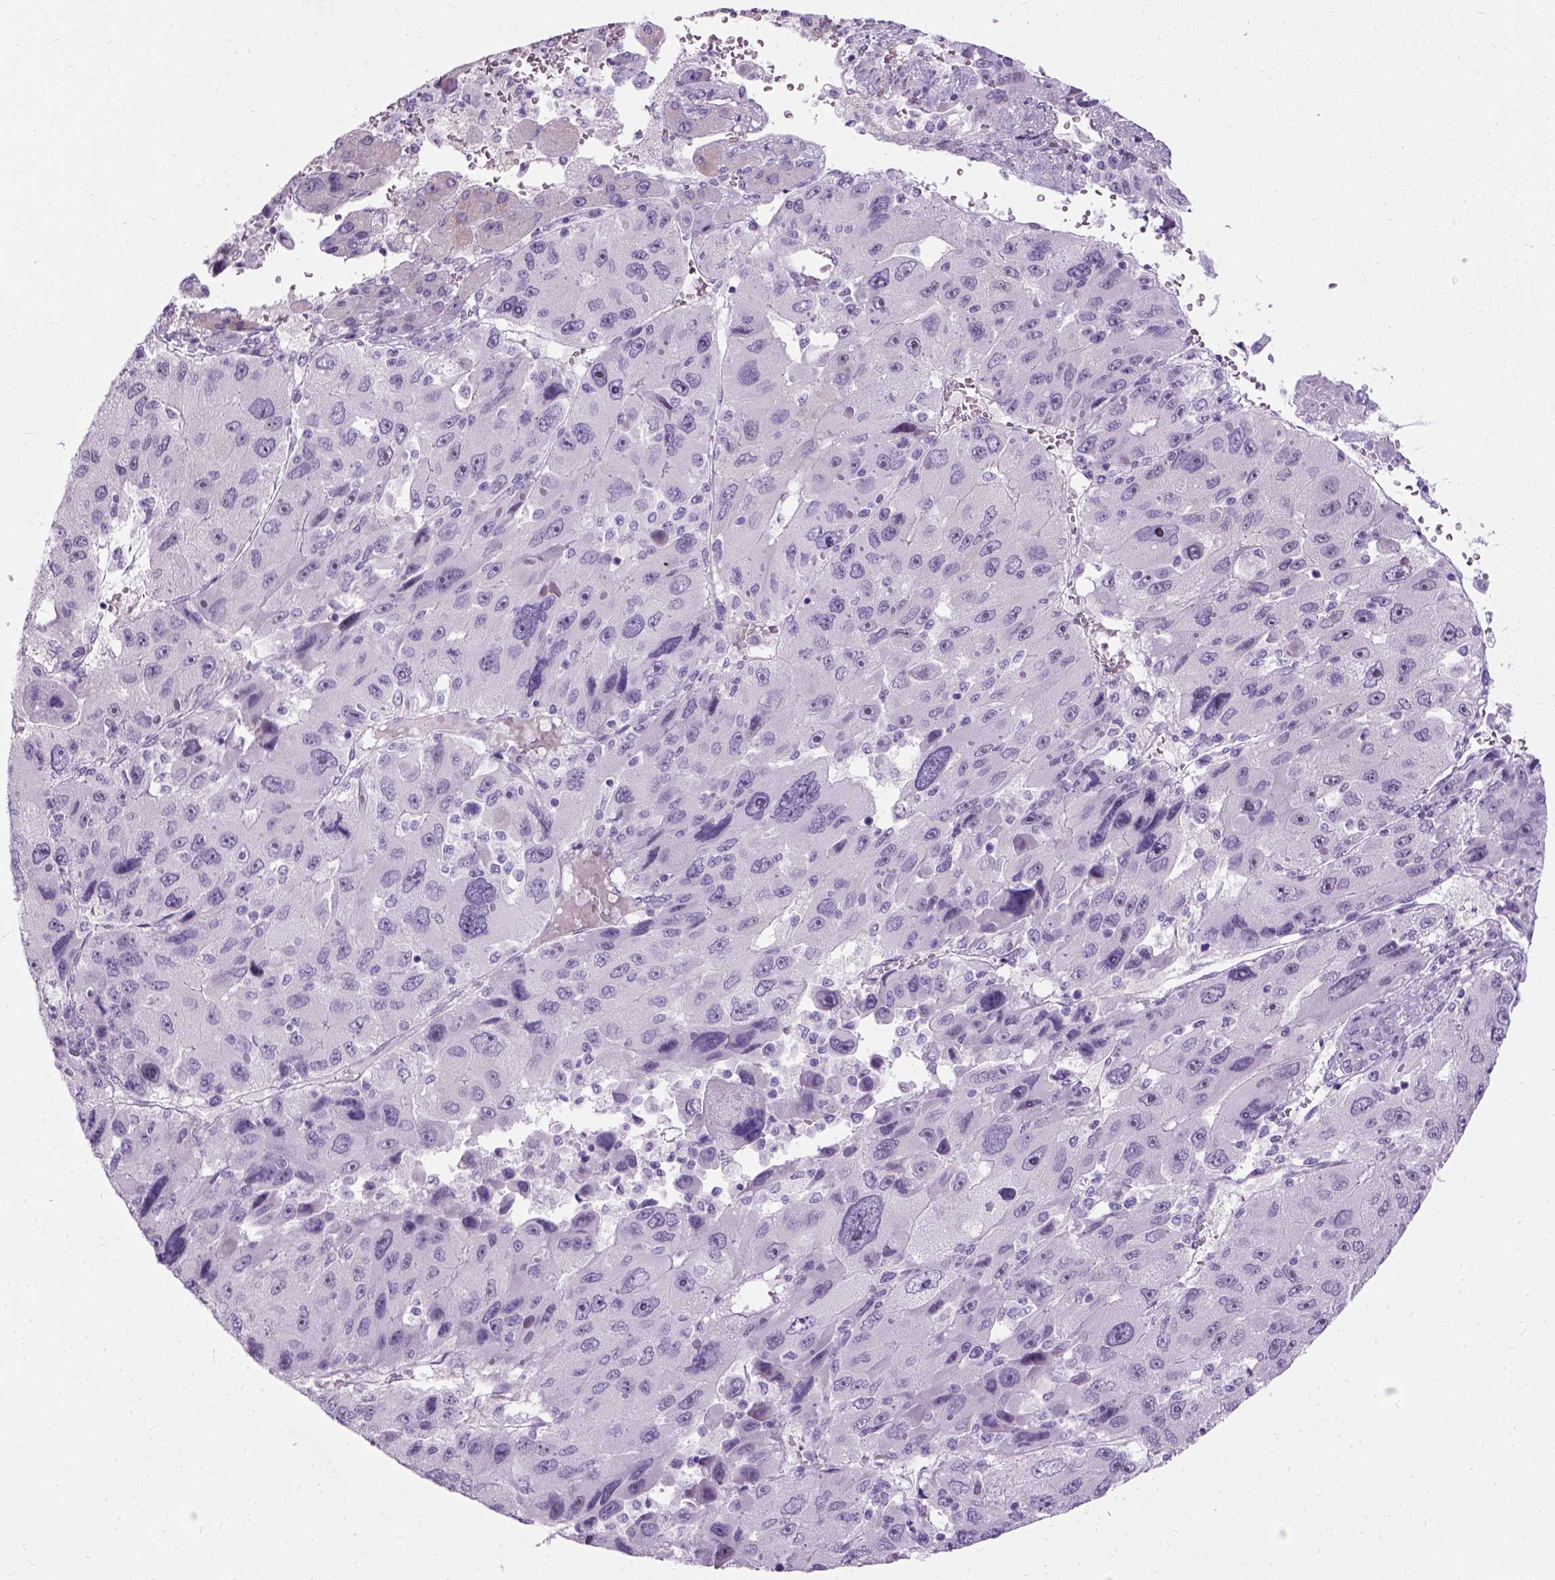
{"staining": {"intensity": "negative", "quantity": "none", "location": "none"}, "tissue": "liver cancer", "cell_type": "Tumor cells", "image_type": "cancer", "snomed": [{"axis": "morphology", "description": "Carcinoma, Hepatocellular, NOS"}, {"axis": "topography", "description": "Liver"}], "caption": "The immunohistochemistry histopathology image has no significant positivity in tumor cells of liver hepatocellular carcinoma tissue.", "gene": "AXDND1", "patient": {"sex": "female", "age": 41}}